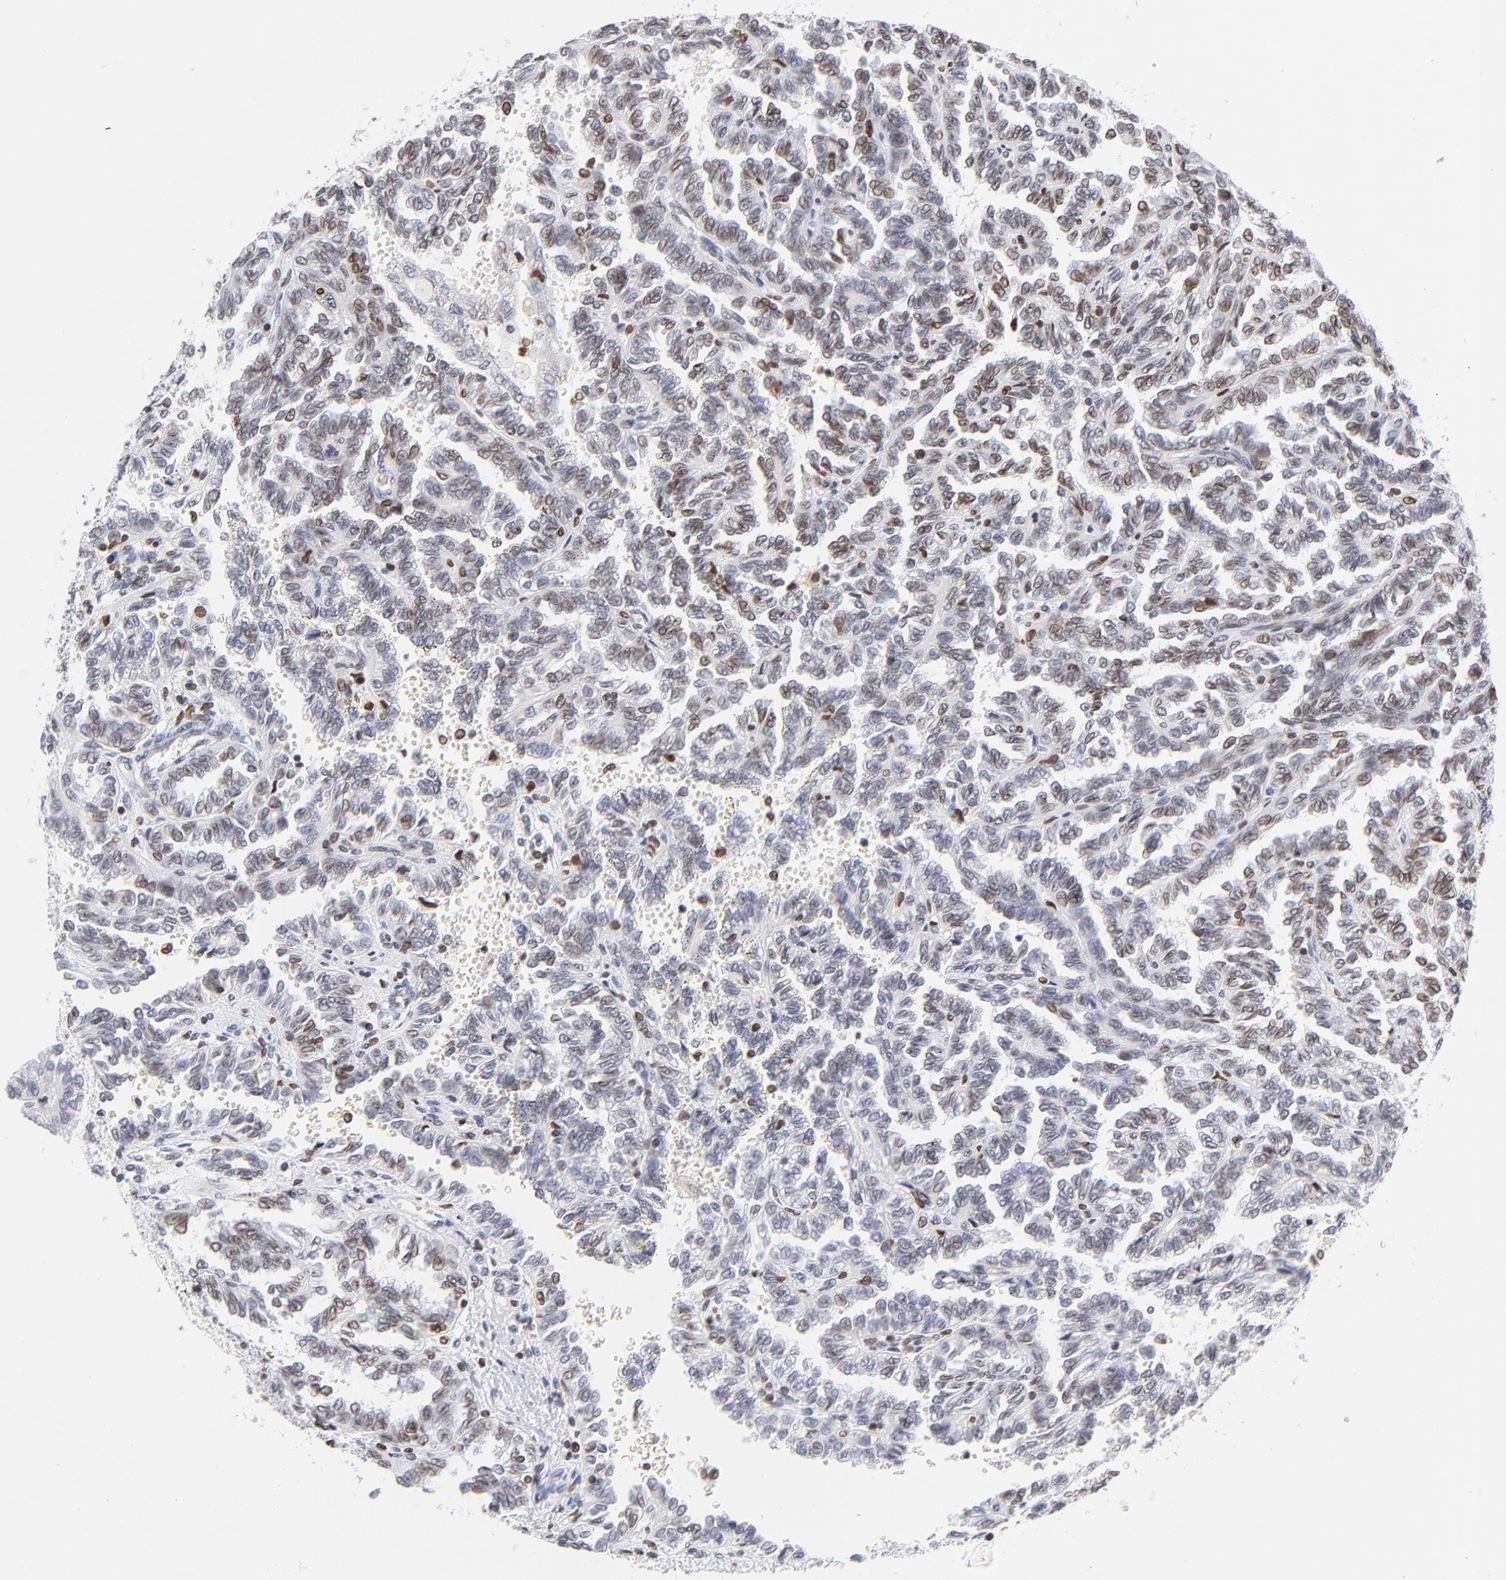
{"staining": {"intensity": "moderate", "quantity": "25%-75%", "location": "cytoplasmic/membranous,nuclear"}, "tissue": "renal cancer", "cell_type": "Tumor cells", "image_type": "cancer", "snomed": [{"axis": "morphology", "description": "Inflammation, NOS"}, {"axis": "morphology", "description": "Adenocarcinoma, NOS"}, {"axis": "topography", "description": "Kidney"}], "caption": "Immunohistochemical staining of renal adenocarcinoma displays medium levels of moderate cytoplasmic/membranous and nuclear protein expression in about 25%-75% of tumor cells.", "gene": "THAP7", "patient": {"sex": "male", "age": 68}}